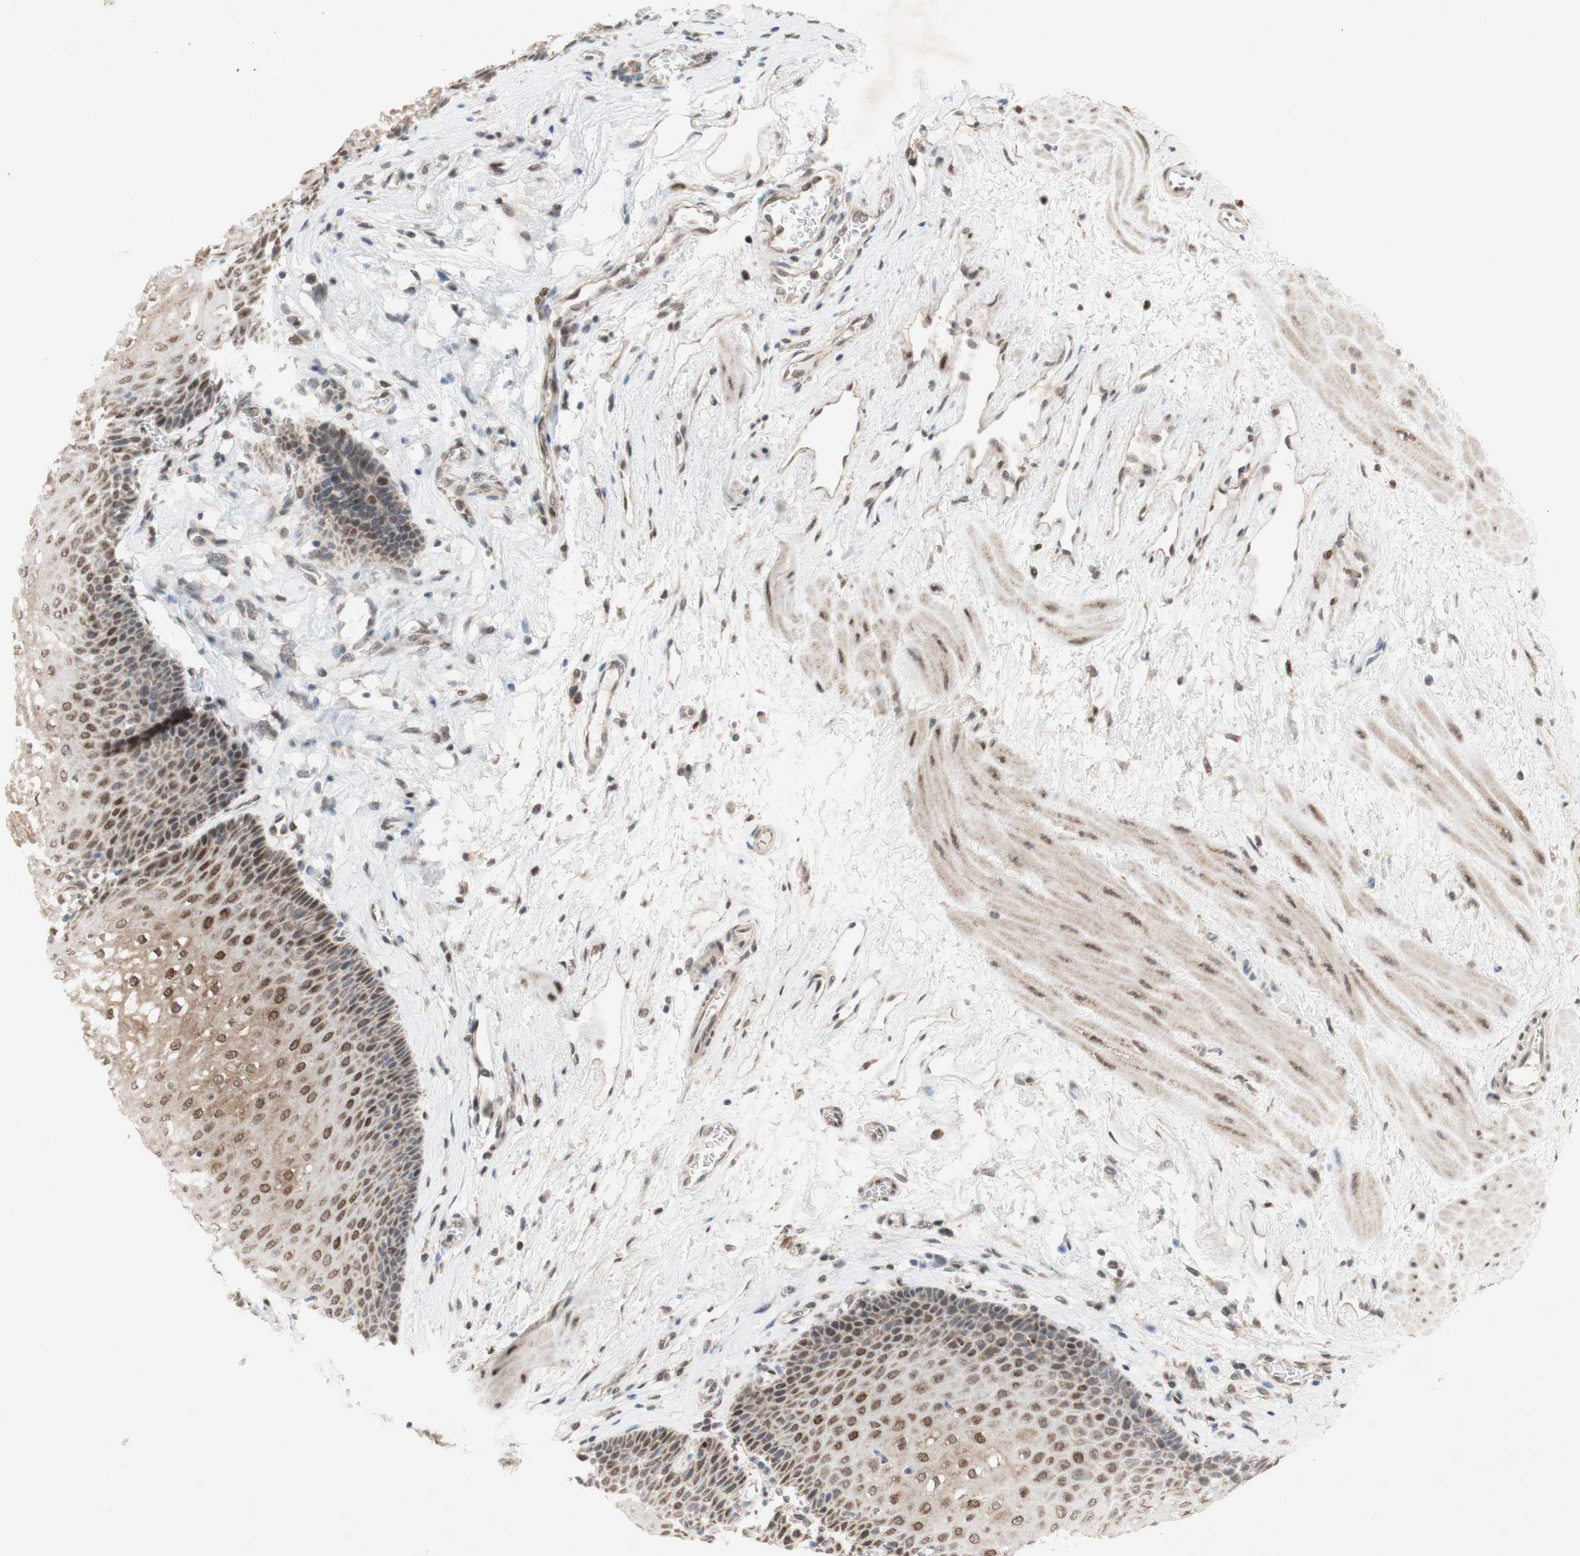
{"staining": {"intensity": "moderate", "quantity": "25%-75%", "location": "cytoplasmic/membranous,nuclear"}, "tissue": "esophagus", "cell_type": "Squamous epithelial cells", "image_type": "normal", "snomed": [{"axis": "morphology", "description": "Normal tissue, NOS"}, {"axis": "topography", "description": "Esophagus"}], "caption": "High-power microscopy captured an immunohistochemistry (IHC) micrograph of normal esophagus, revealing moderate cytoplasmic/membranous,nuclear positivity in approximately 25%-75% of squamous epithelial cells.", "gene": "DNMT3A", "patient": {"sex": "male", "age": 48}}